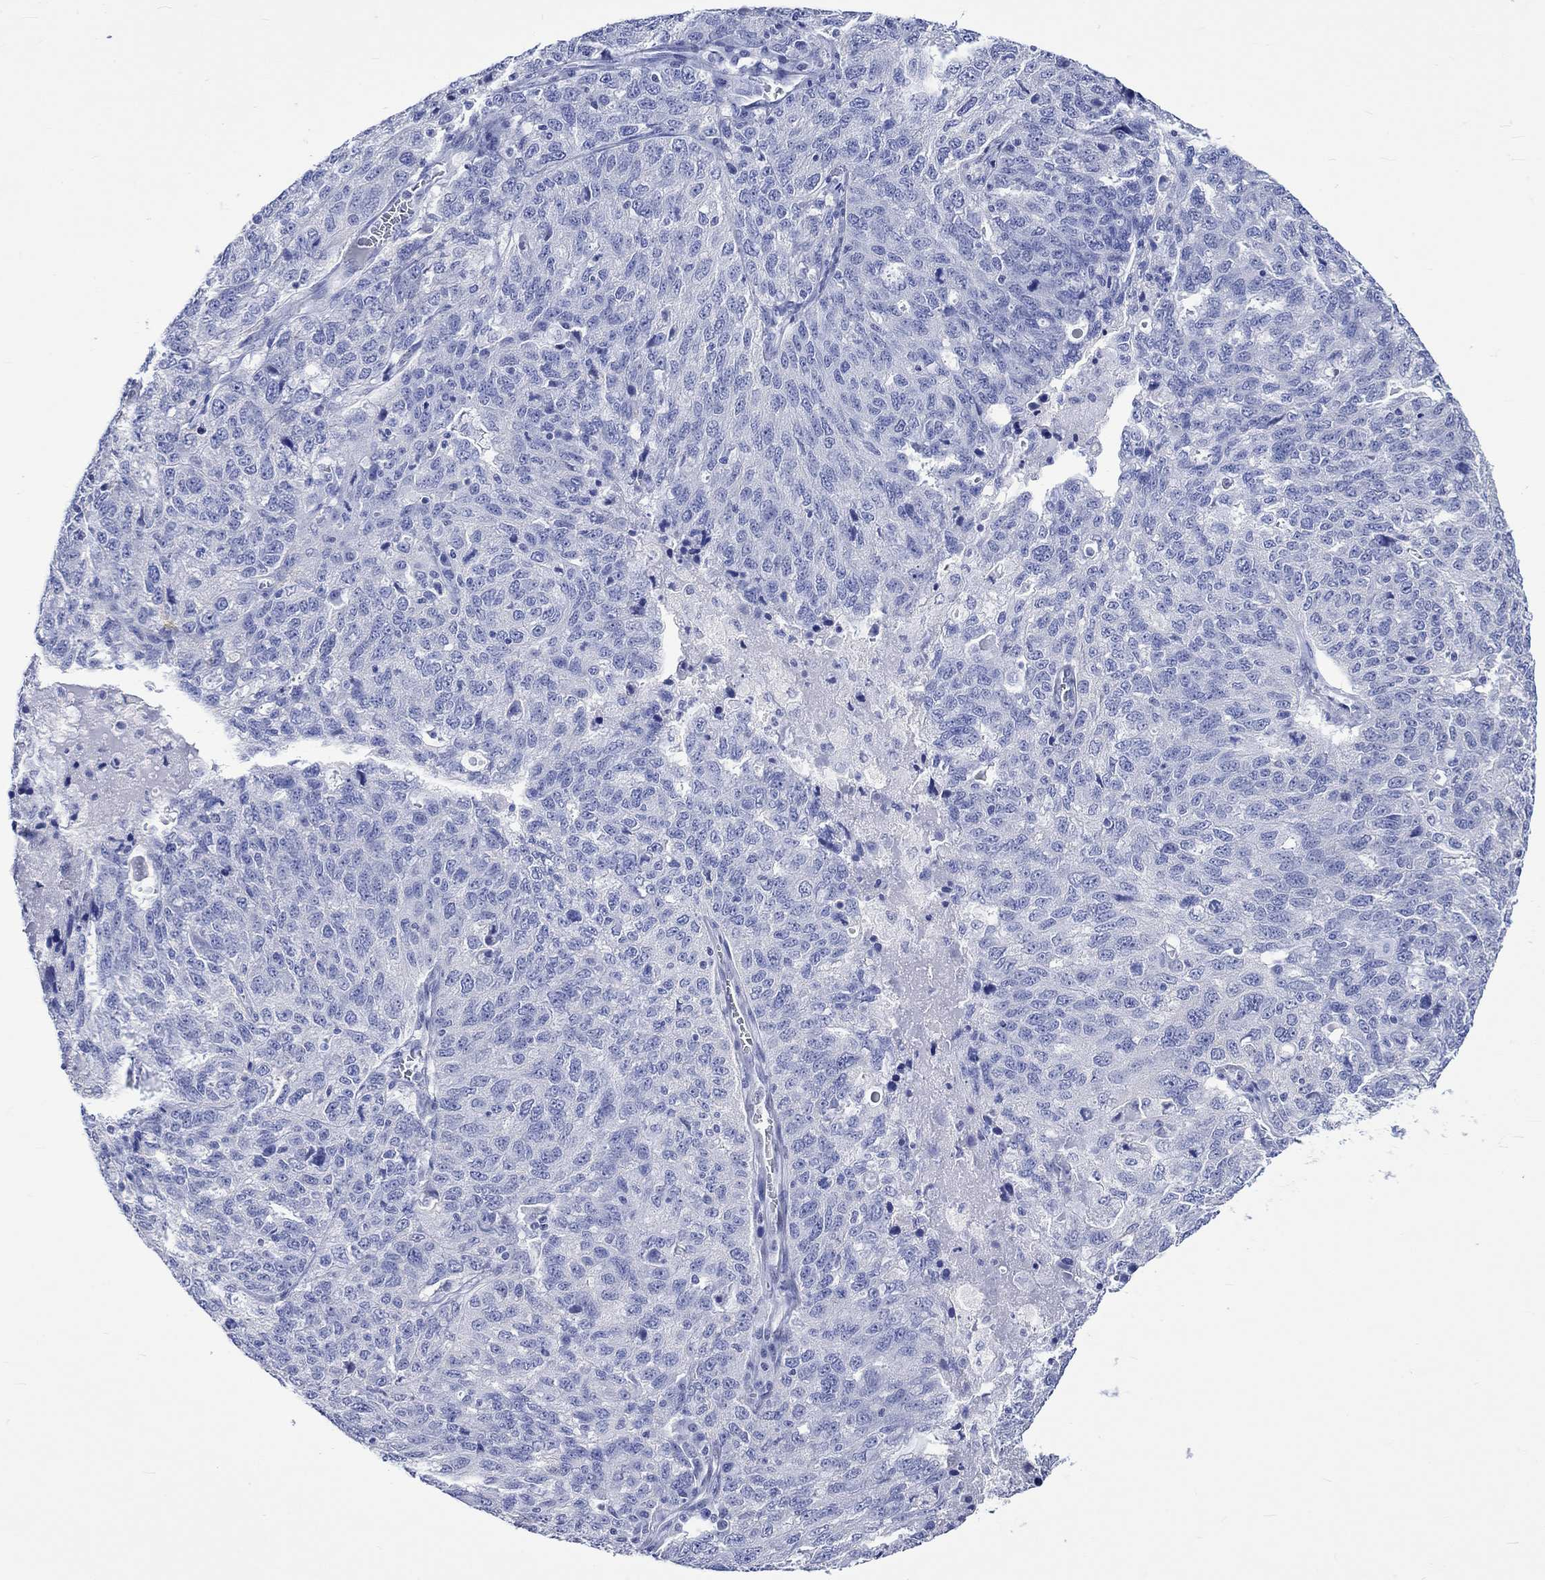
{"staining": {"intensity": "negative", "quantity": "none", "location": "none"}, "tissue": "ovarian cancer", "cell_type": "Tumor cells", "image_type": "cancer", "snomed": [{"axis": "morphology", "description": "Cystadenocarcinoma, serous, NOS"}, {"axis": "topography", "description": "Ovary"}], "caption": "This histopathology image is of serous cystadenocarcinoma (ovarian) stained with immunohistochemistry (IHC) to label a protein in brown with the nuclei are counter-stained blue. There is no staining in tumor cells. (DAB (3,3'-diaminobenzidine) immunohistochemistry (IHC), high magnification).", "gene": "CRYAB", "patient": {"sex": "female", "age": 71}}